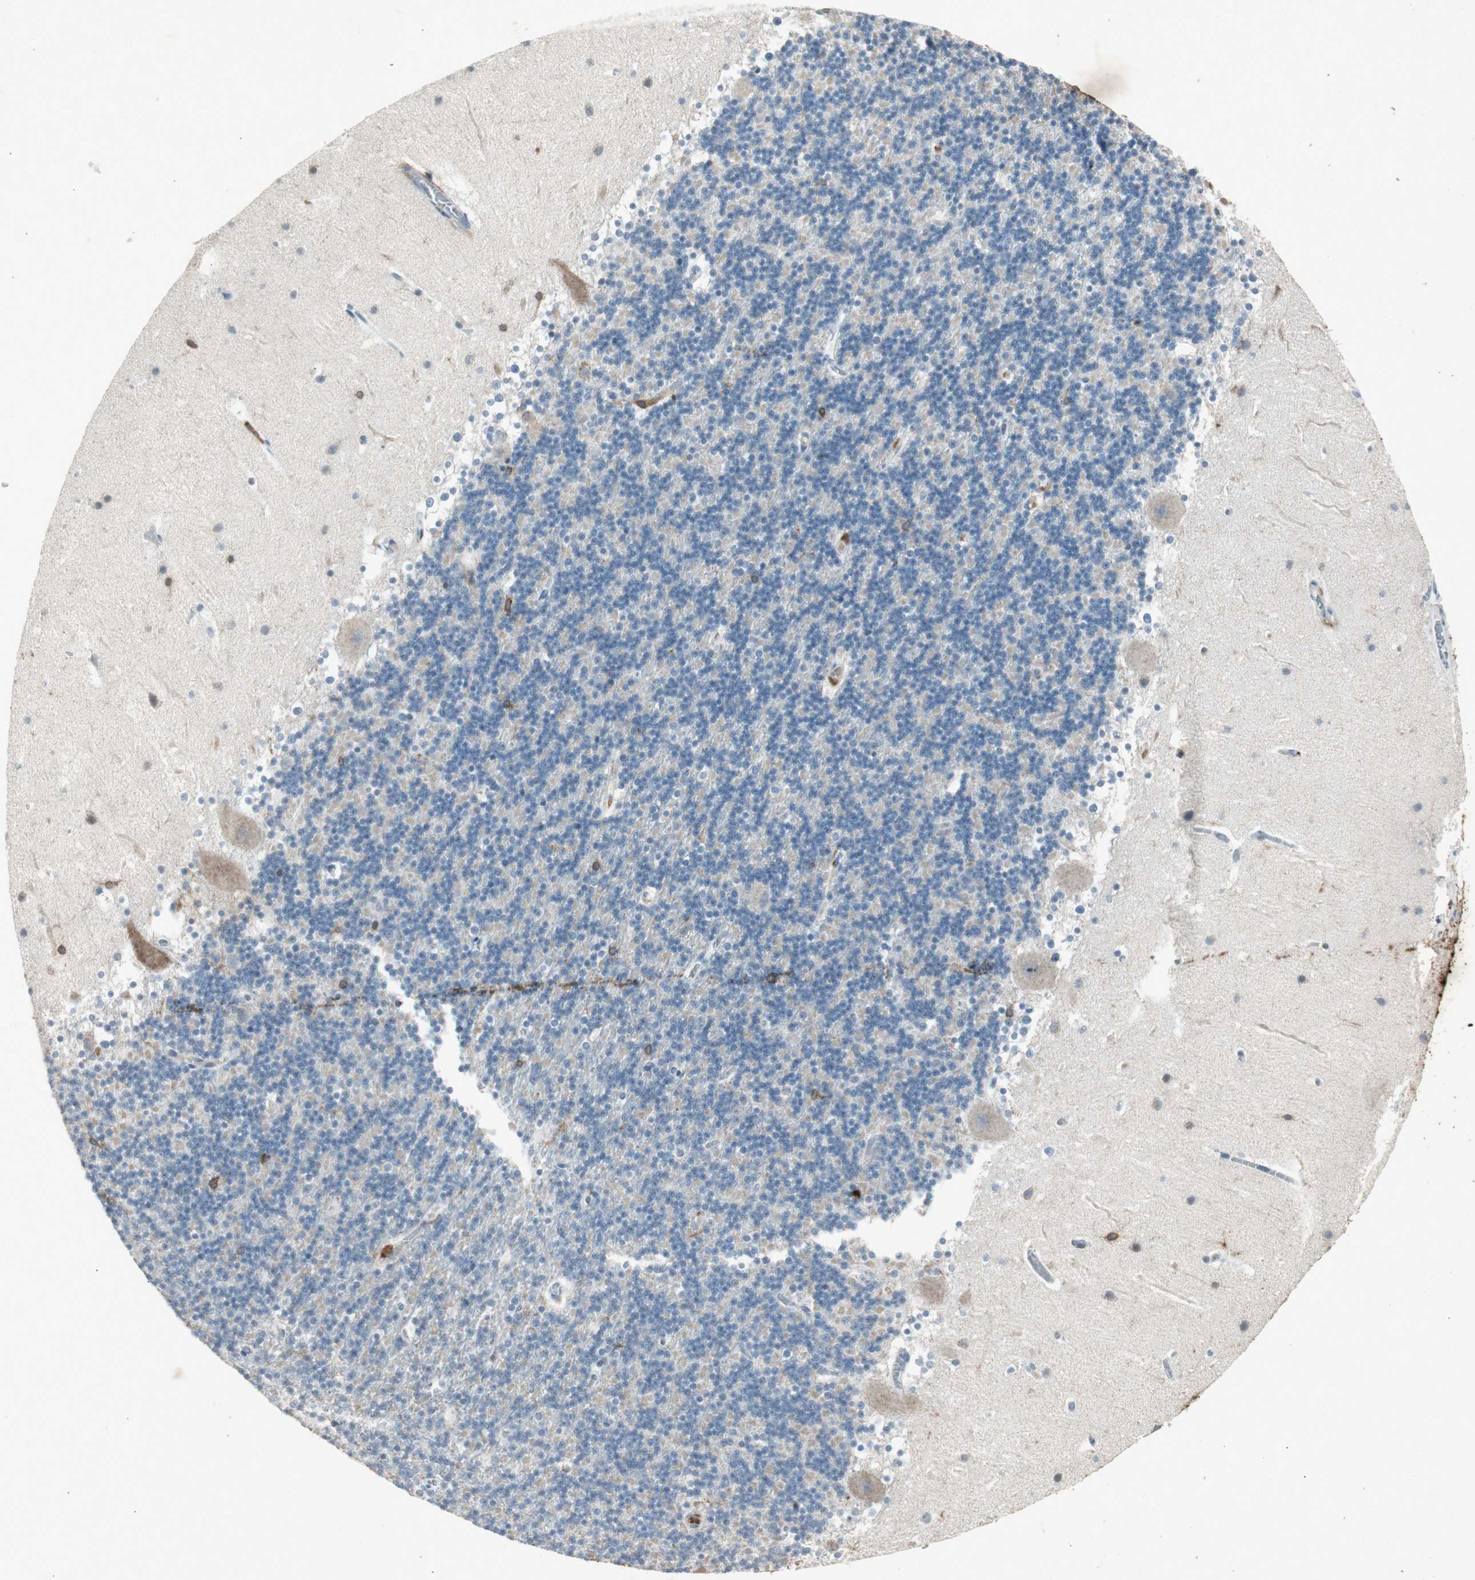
{"staining": {"intensity": "weak", "quantity": "25%-75%", "location": "cytoplasmic/membranous"}, "tissue": "cerebellum", "cell_type": "Cells in granular layer", "image_type": "normal", "snomed": [{"axis": "morphology", "description": "Normal tissue, NOS"}, {"axis": "topography", "description": "Cerebellum"}], "caption": "Cerebellum stained with immunohistochemistry demonstrates weak cytoplasmic/membranous positivity in approximately 25%-75% of cells in granular layer.", "gene": "TYROBP", "patient": {"sex": "male", "age": 45}}